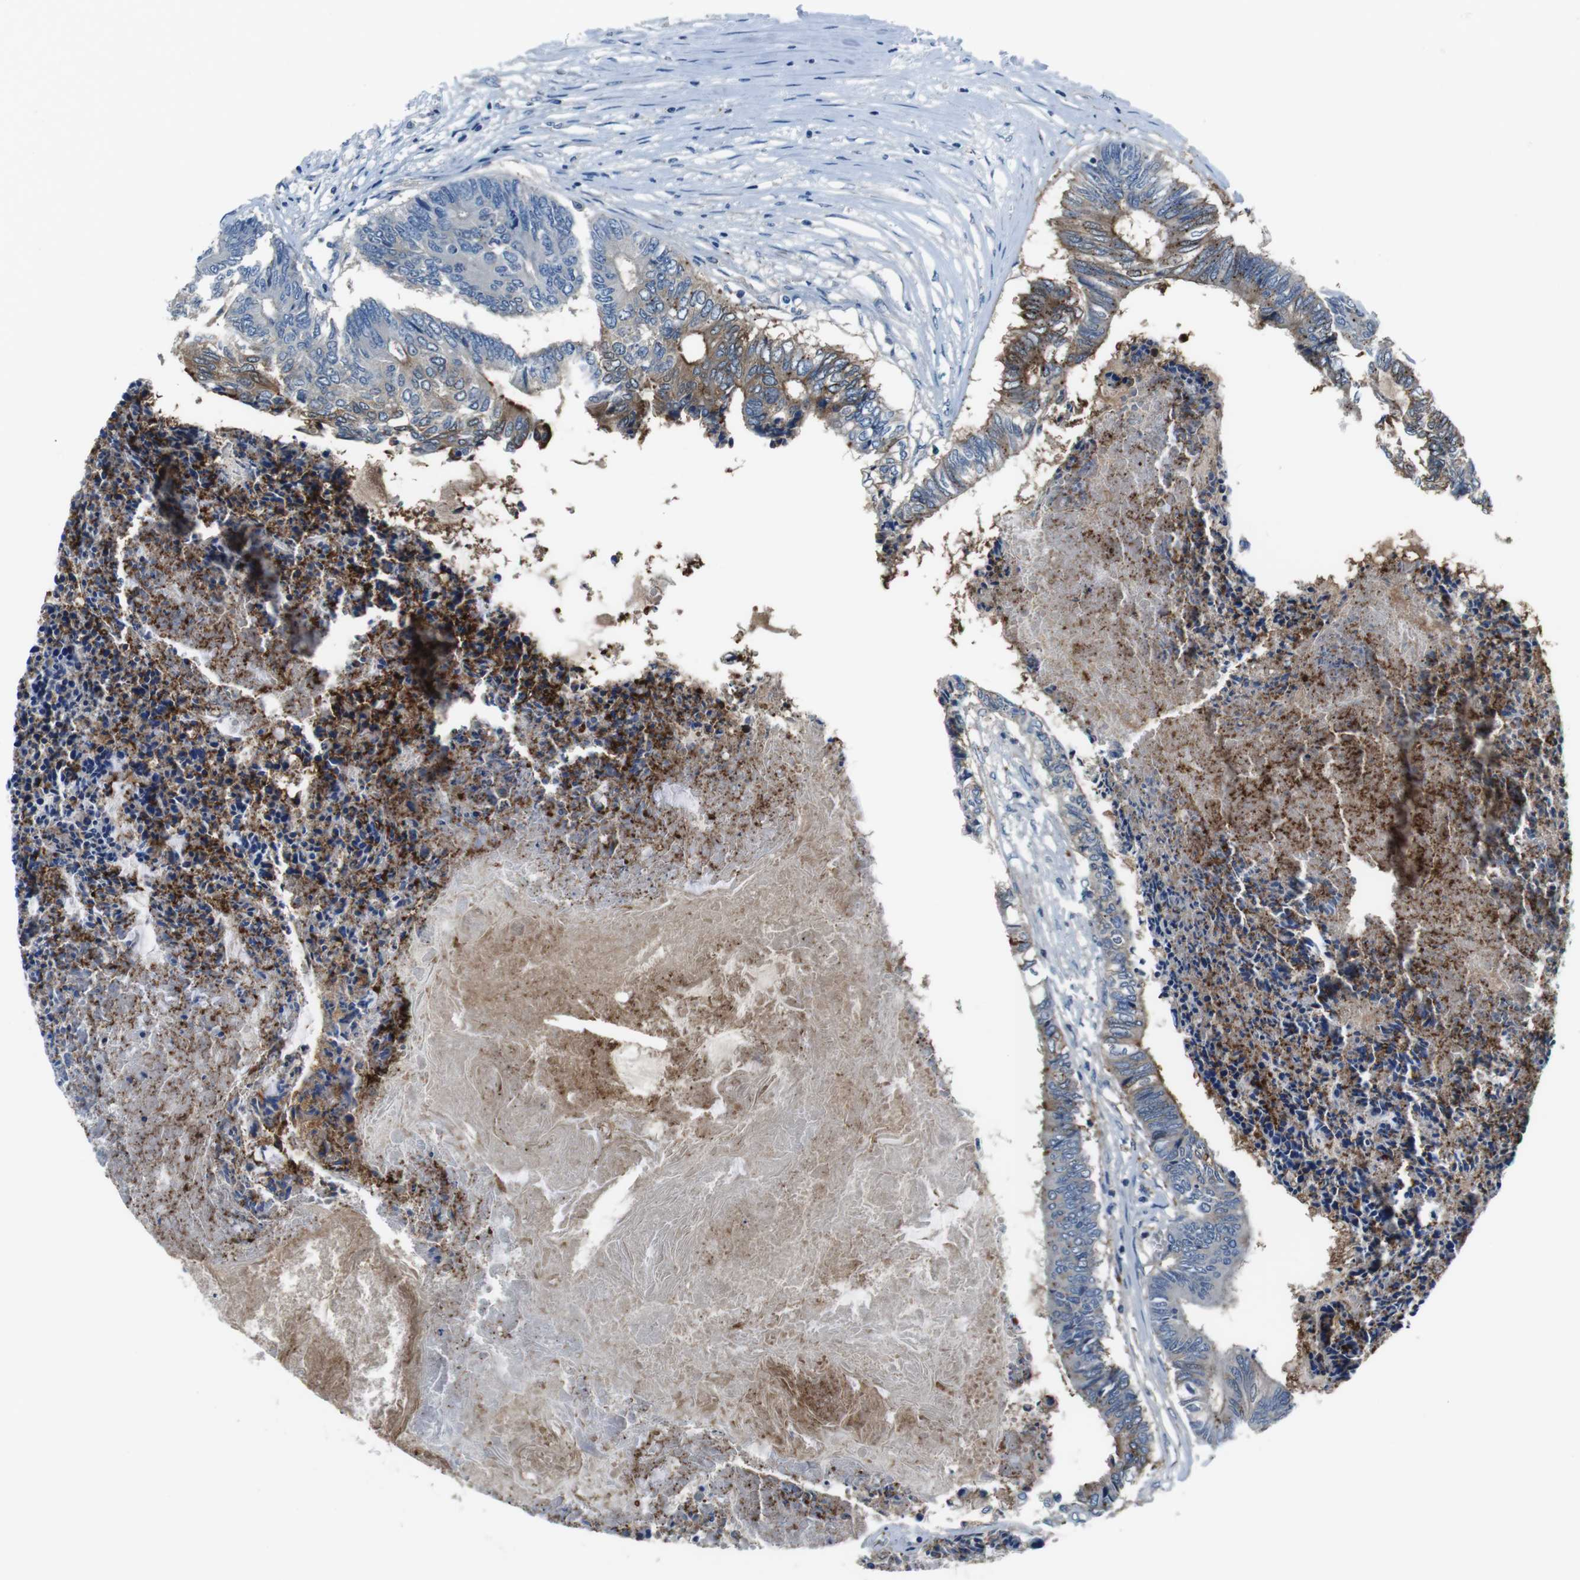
{"staining": {"intensity": "moderate", "quantity": "<25%", "location": "cytoplasmic/membranous"}, "tissue": "colorectal cancer", "cell_type": "Tumor cells", "image_type": "cancer", "snomed": [{"axis": "morphology", "description": "Adenocarcinoma, NOS"}, {"axis": "topography", "description": "Rectum"}], "caption": "The micrograph shows staining of colorectal adenocarcinoma, revealing moderate cytoplasmic/membranous protein positivity (brown color) within tumor cells.", "gene": "TULP3", "patient": {"sex": "male", "age": 63}}